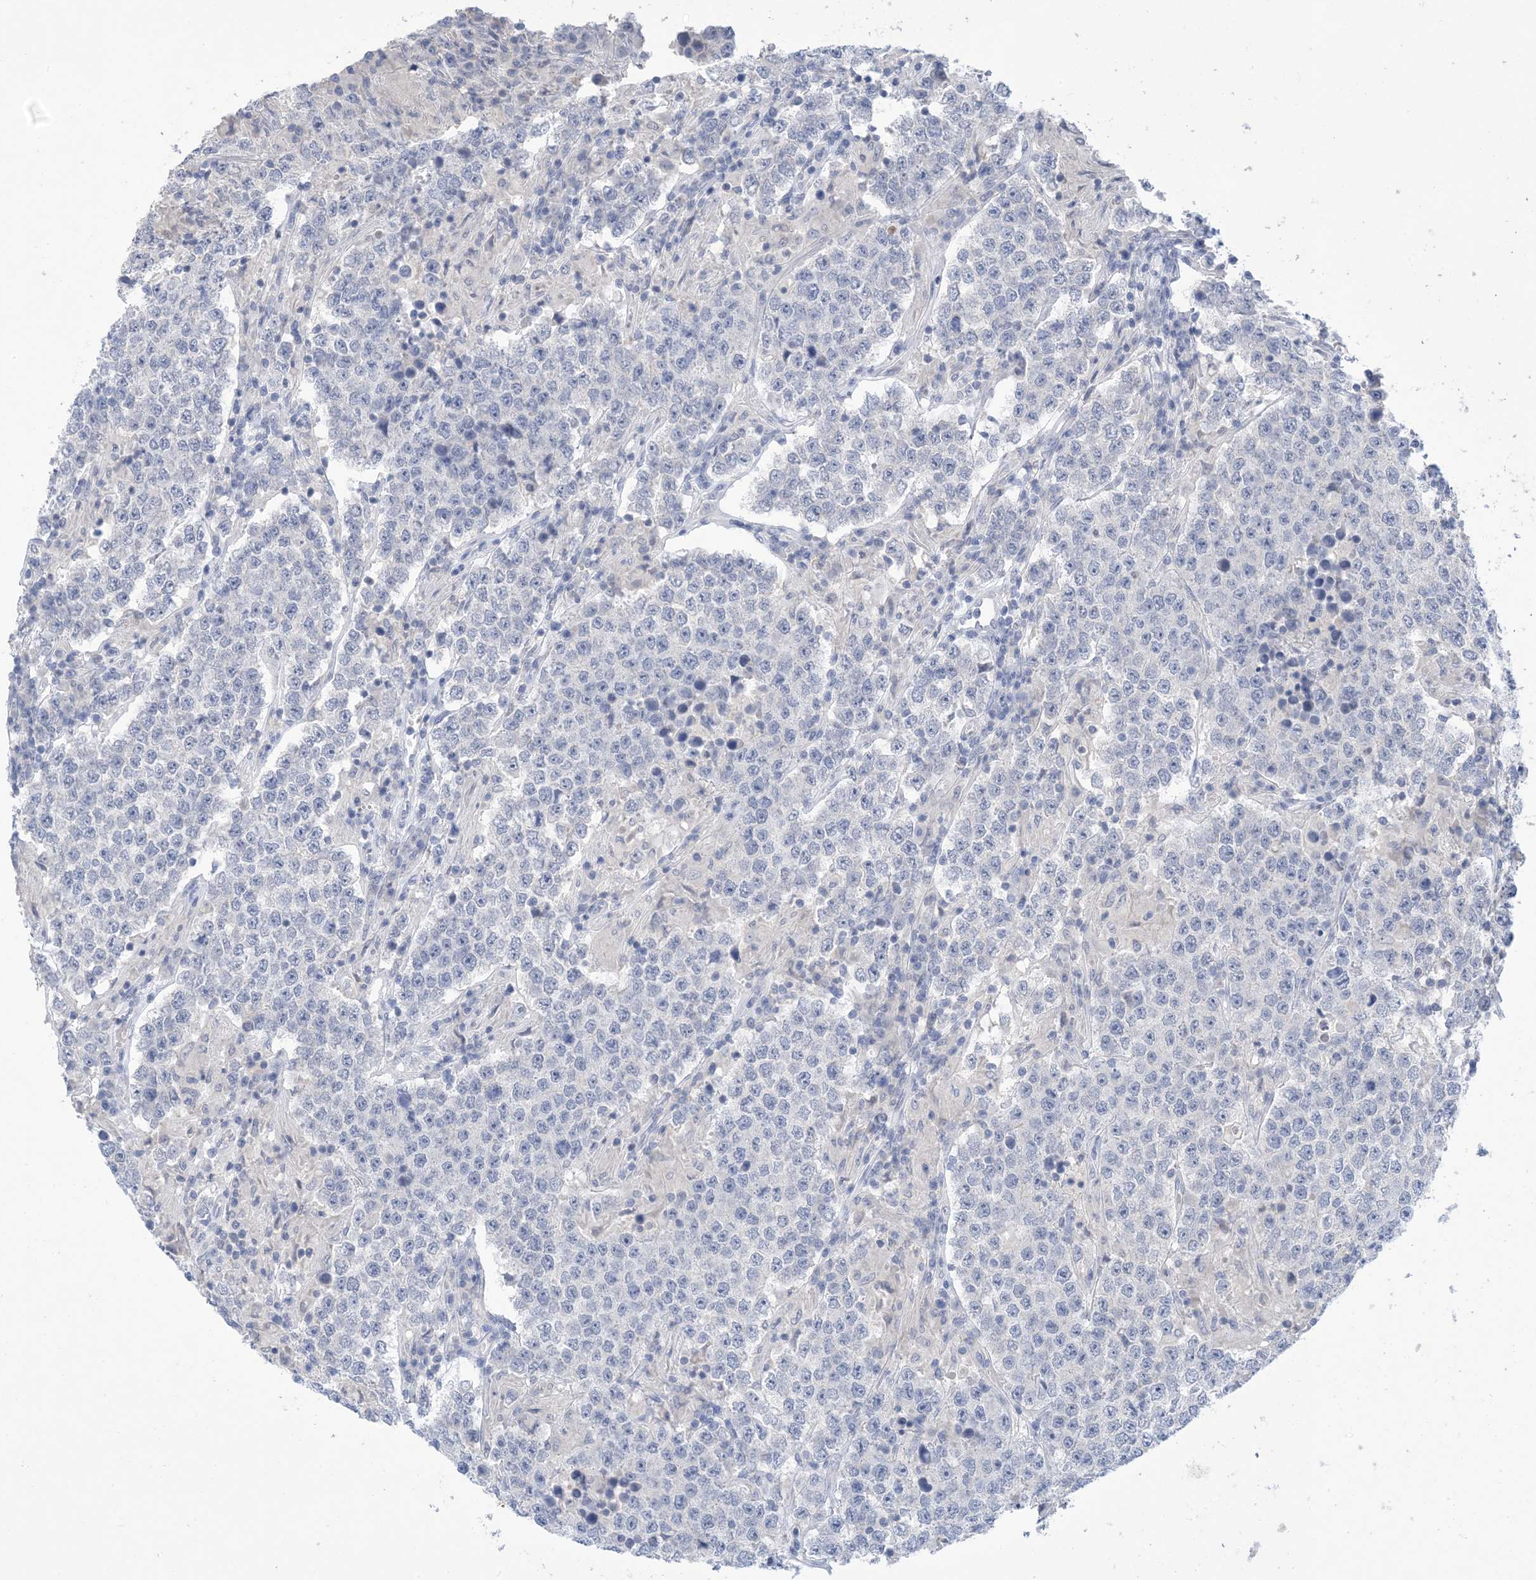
{"staining": {"intensity": "negative", "quantity": "none", "location": "none"}, "tissue": "testis cancer", "cell_type": "Tumor cells", "image_type": "cancer", "snomed": [{"axis": "morphology", "description": "Normal tissue, NOS"}, {"axis": "morphology", "description": "Urothelial carcinoma, High grade"}, {"axis": "morphology", "description": "Seminoma, NOS"}, {"axis": "morphology", "description": "Carcinoma, Embryonal, NOS"}, {"axis": "topography", "description": "Urinary bladder"}, {"axis": "topography", "description": "Testis"}], "caption": "A high-resolution image shows immunohistochemistry staining of testis cancer, which exhibits no significant positivity in tumor cells.", "gene": "DSC3", "patient": {"sex": "male", "age": 41}}